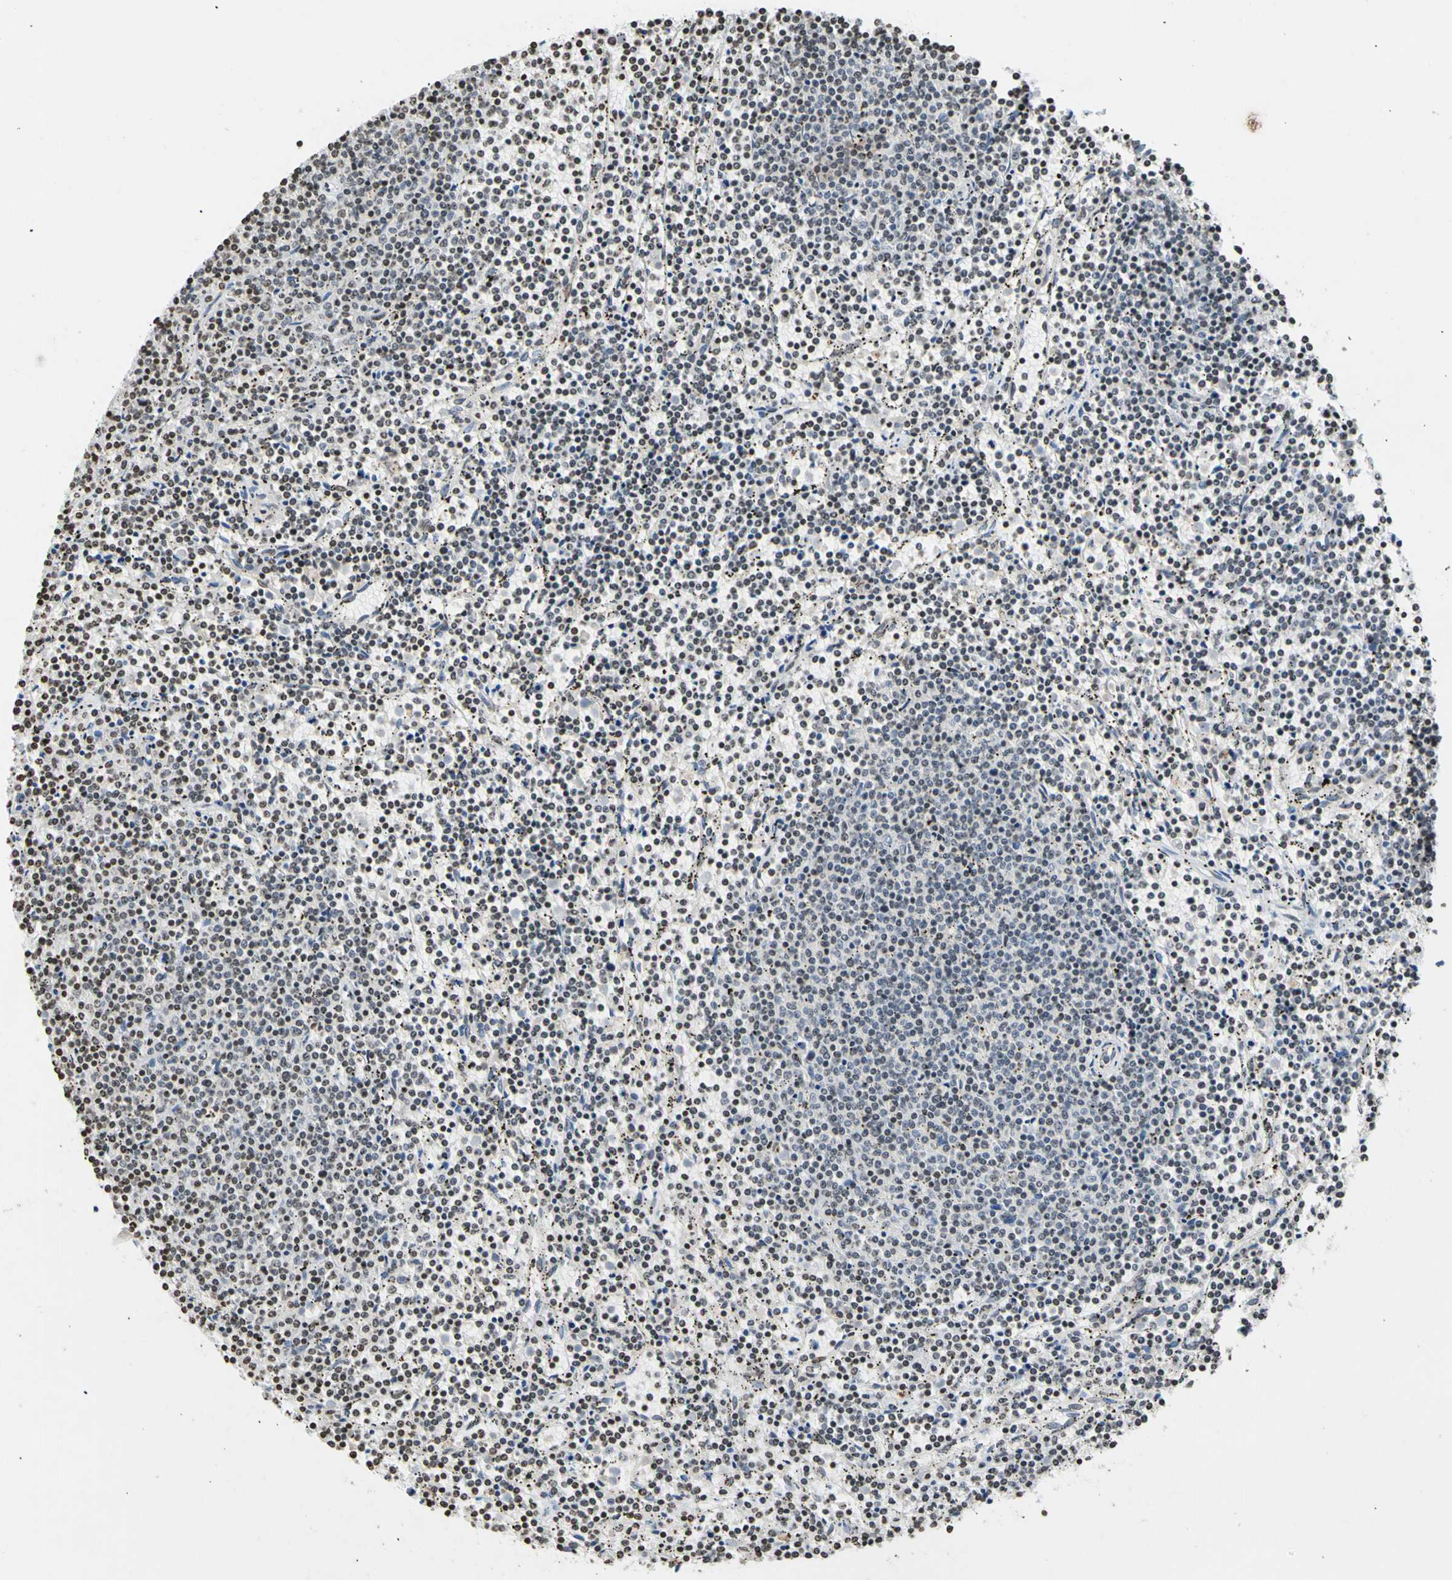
{"staining": {"intensity": "negative", "quantity": "none", "location": "none"}, "tissue": "lymphoma", "cell_type": "Tumor cells", "image_type": "cancer", "snomed": [{"axis": "morphology", "description": "Malignant lymphoma, non-Hodgkin's type, Low grade"}, {"axis": "topography", "description": "Spleen"}], "caption": "High power microscopy photomicrograph of an immunohistochemistry (IHC) micrograph of malignant lymphoma, non-Hodgkin's type (low-grade), revealing no significant staining in tumor cells.", "gene": "GPX4", "patient": {"sex": "female", "age": 50}}